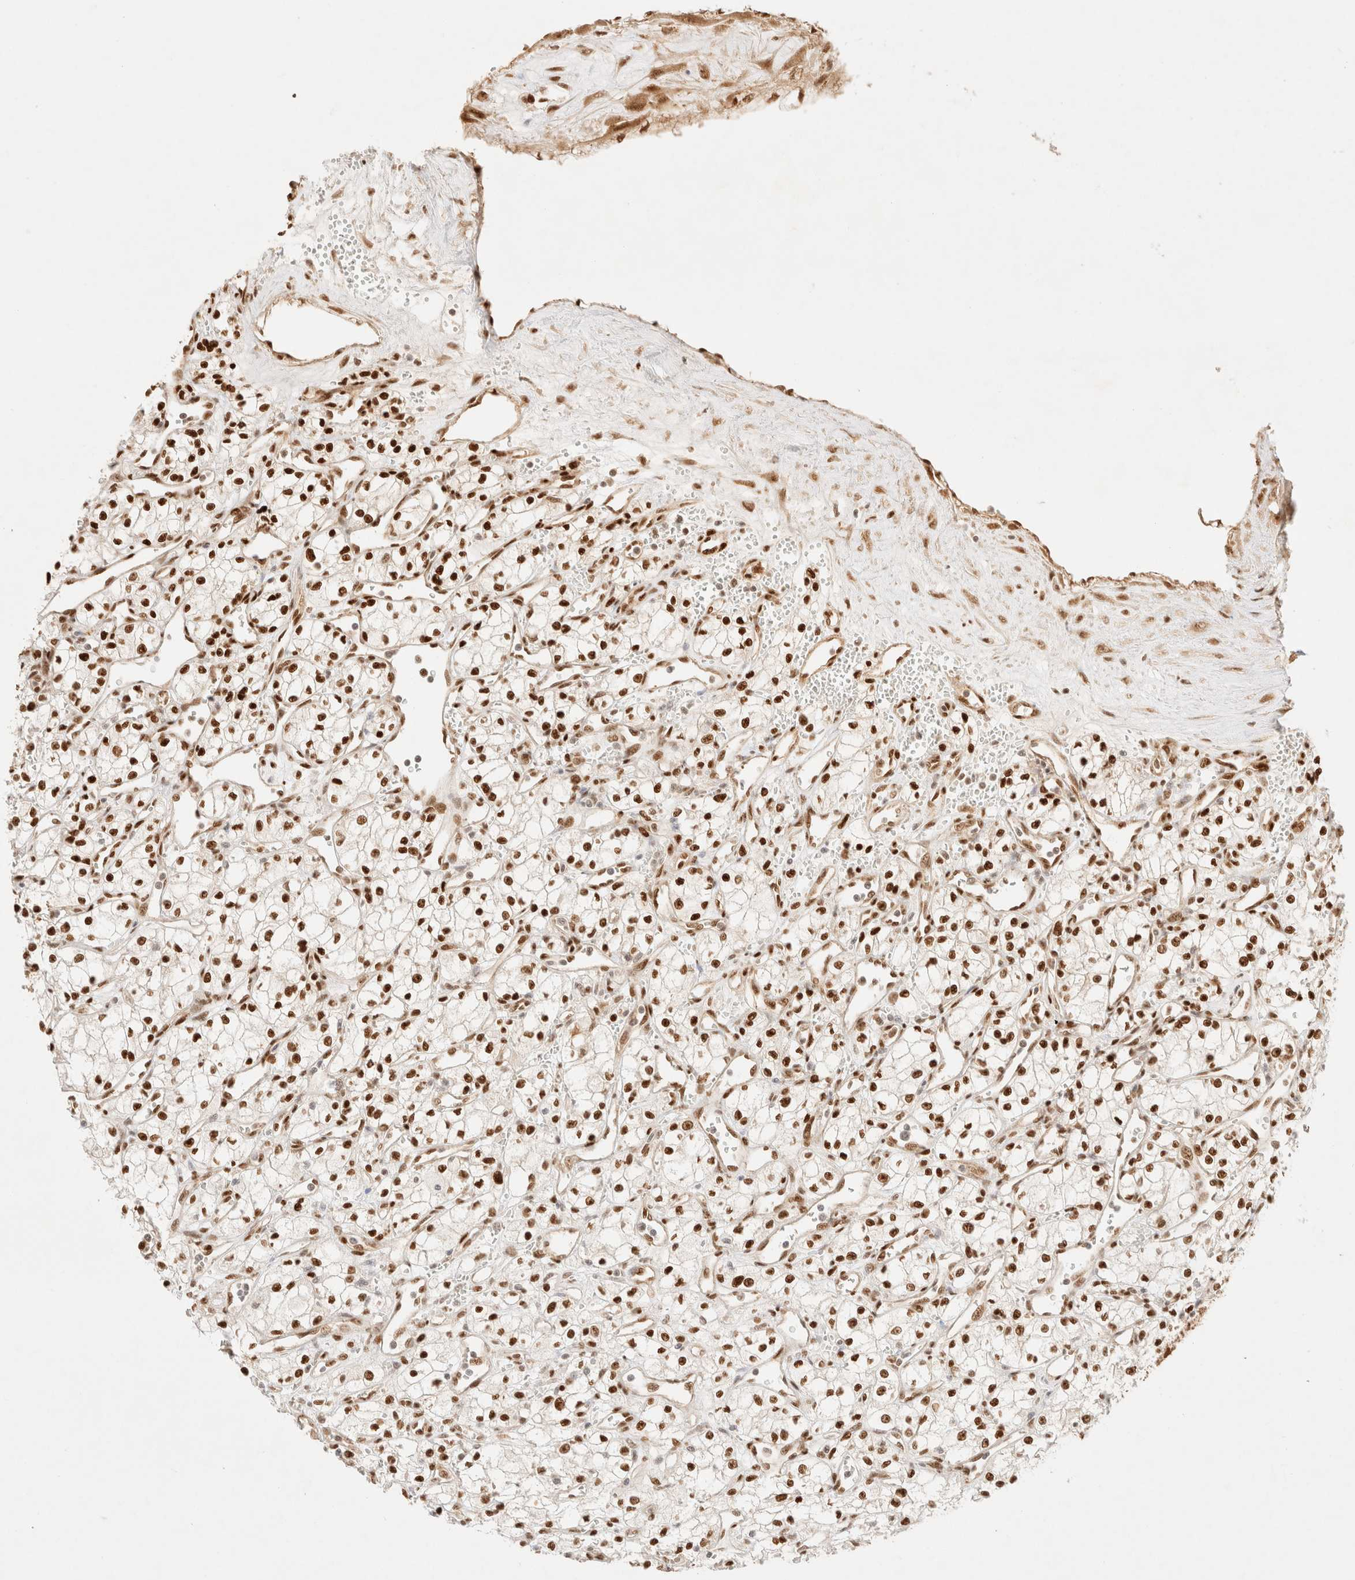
{"staining": {"intensity": "strong", "quantity": ">75%", "location": "nuclear"}, "tissue": "renal cancer", "cell_type": "Tumor cells", "image_type": "cancer", "snomed": [{"axis": "morphology", "description": "Adenocarcinoma, NOS"}, {"axis": "topography", "description": "Kidney"}], "caption": "Protein analysis of adenocarcinoma (renal) tissue displays strong nuclear staining in approximately >75% of tumor cells.", "gene": "ZNF768", "patient": {"sex": "male", "age": 59}}